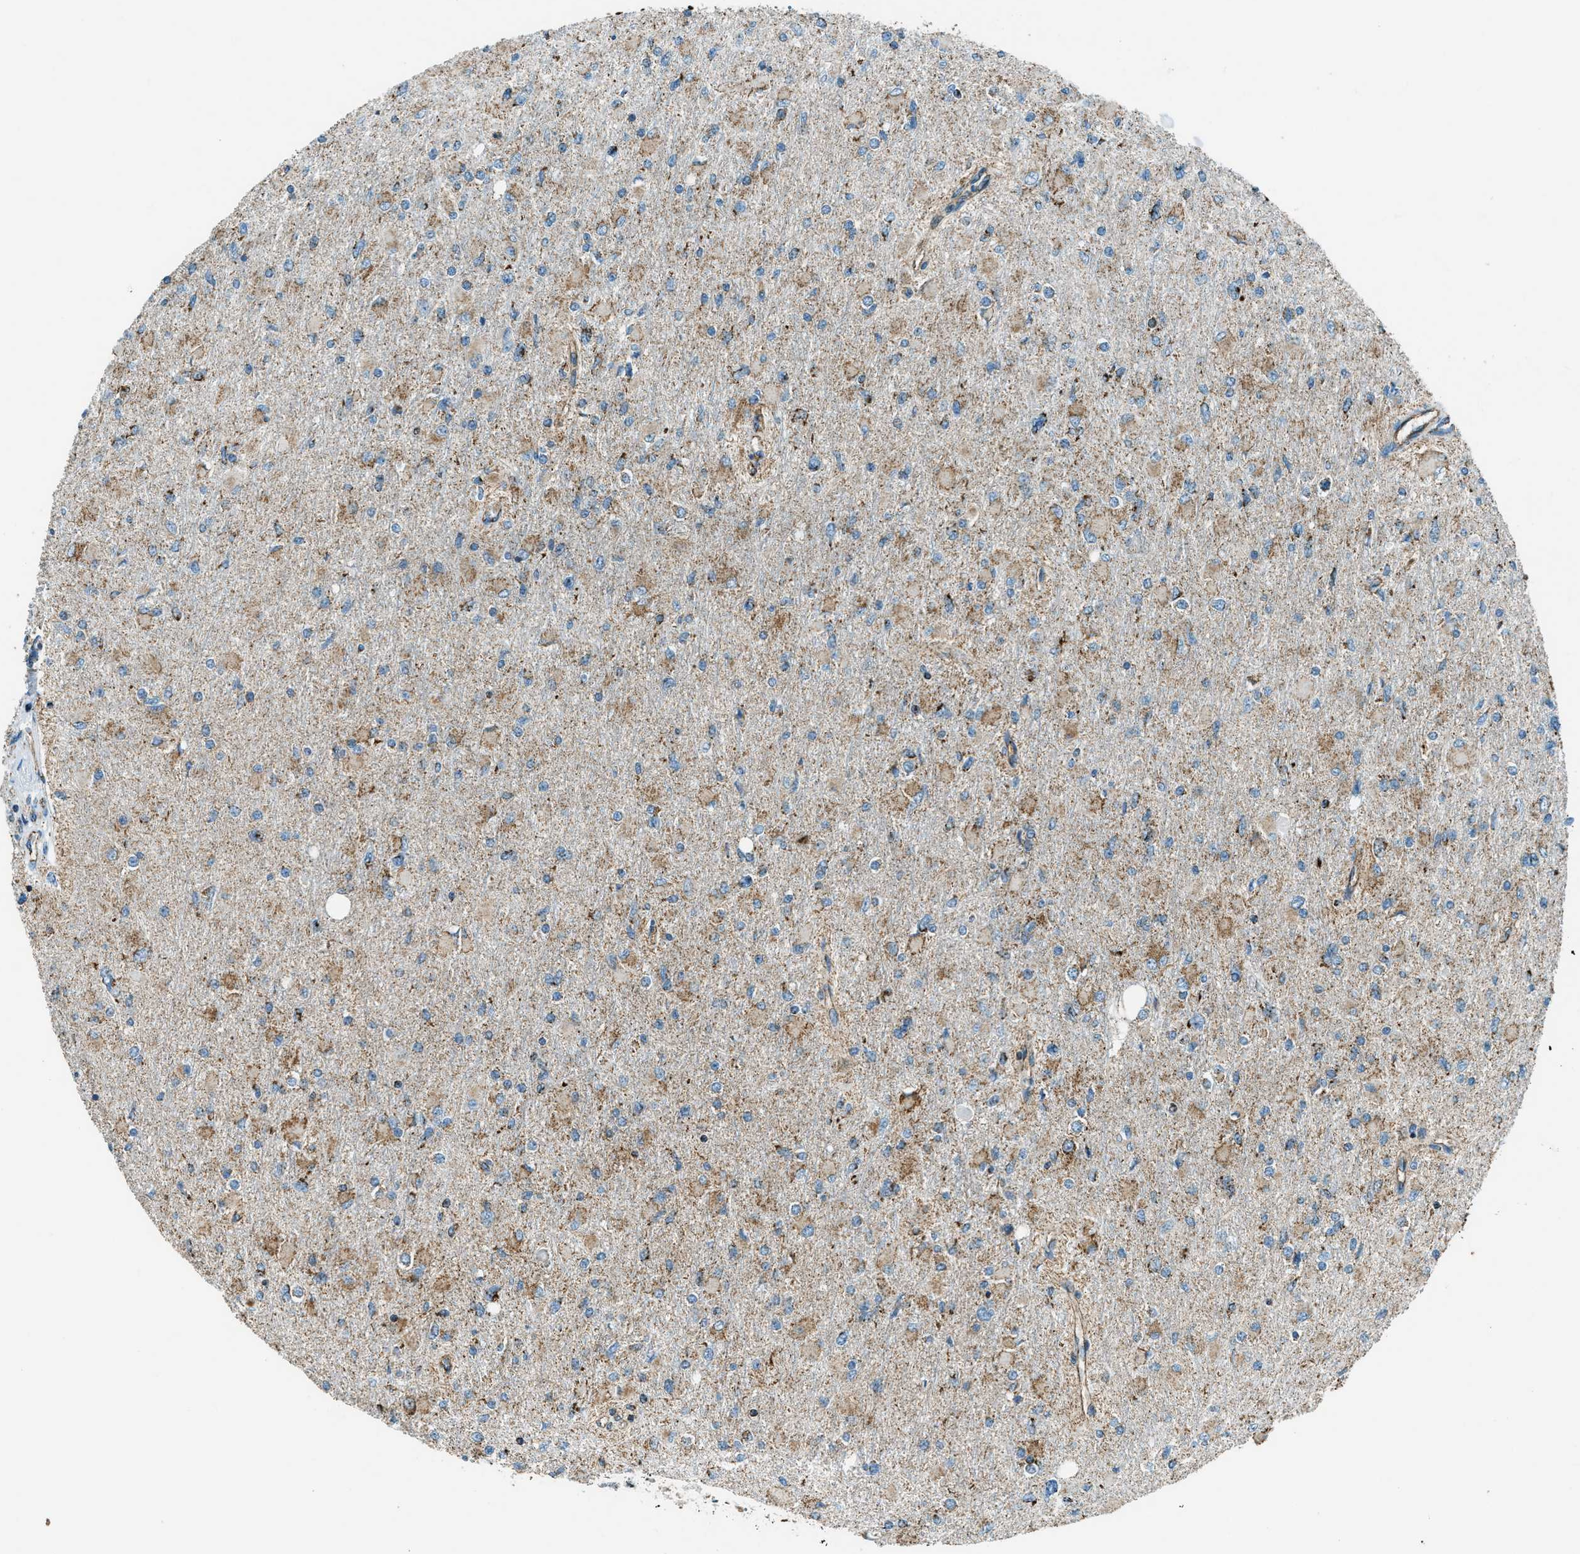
{"staining": {"intensity": "weak", "quantity": "25%-75%", "location": "cytoplasmic/membranous"}, "tissue": "glioma", "cell_type": "Tumor cells", "image_type": "cancer", "snomed": [{"axis": "morphology", "description": "Glioma, malignant, High grade"}, {"axis": "topography", "description": "Cerebral cortex"}], "caption": "Protein staining of high-grade glioma (malignant) tissue exhibits weak cytoplasmic/membranous expression in approximately 25%-75% of tumor cells.", "gene": "CHST15", "patient": {"sex": "female", "age": 36}}